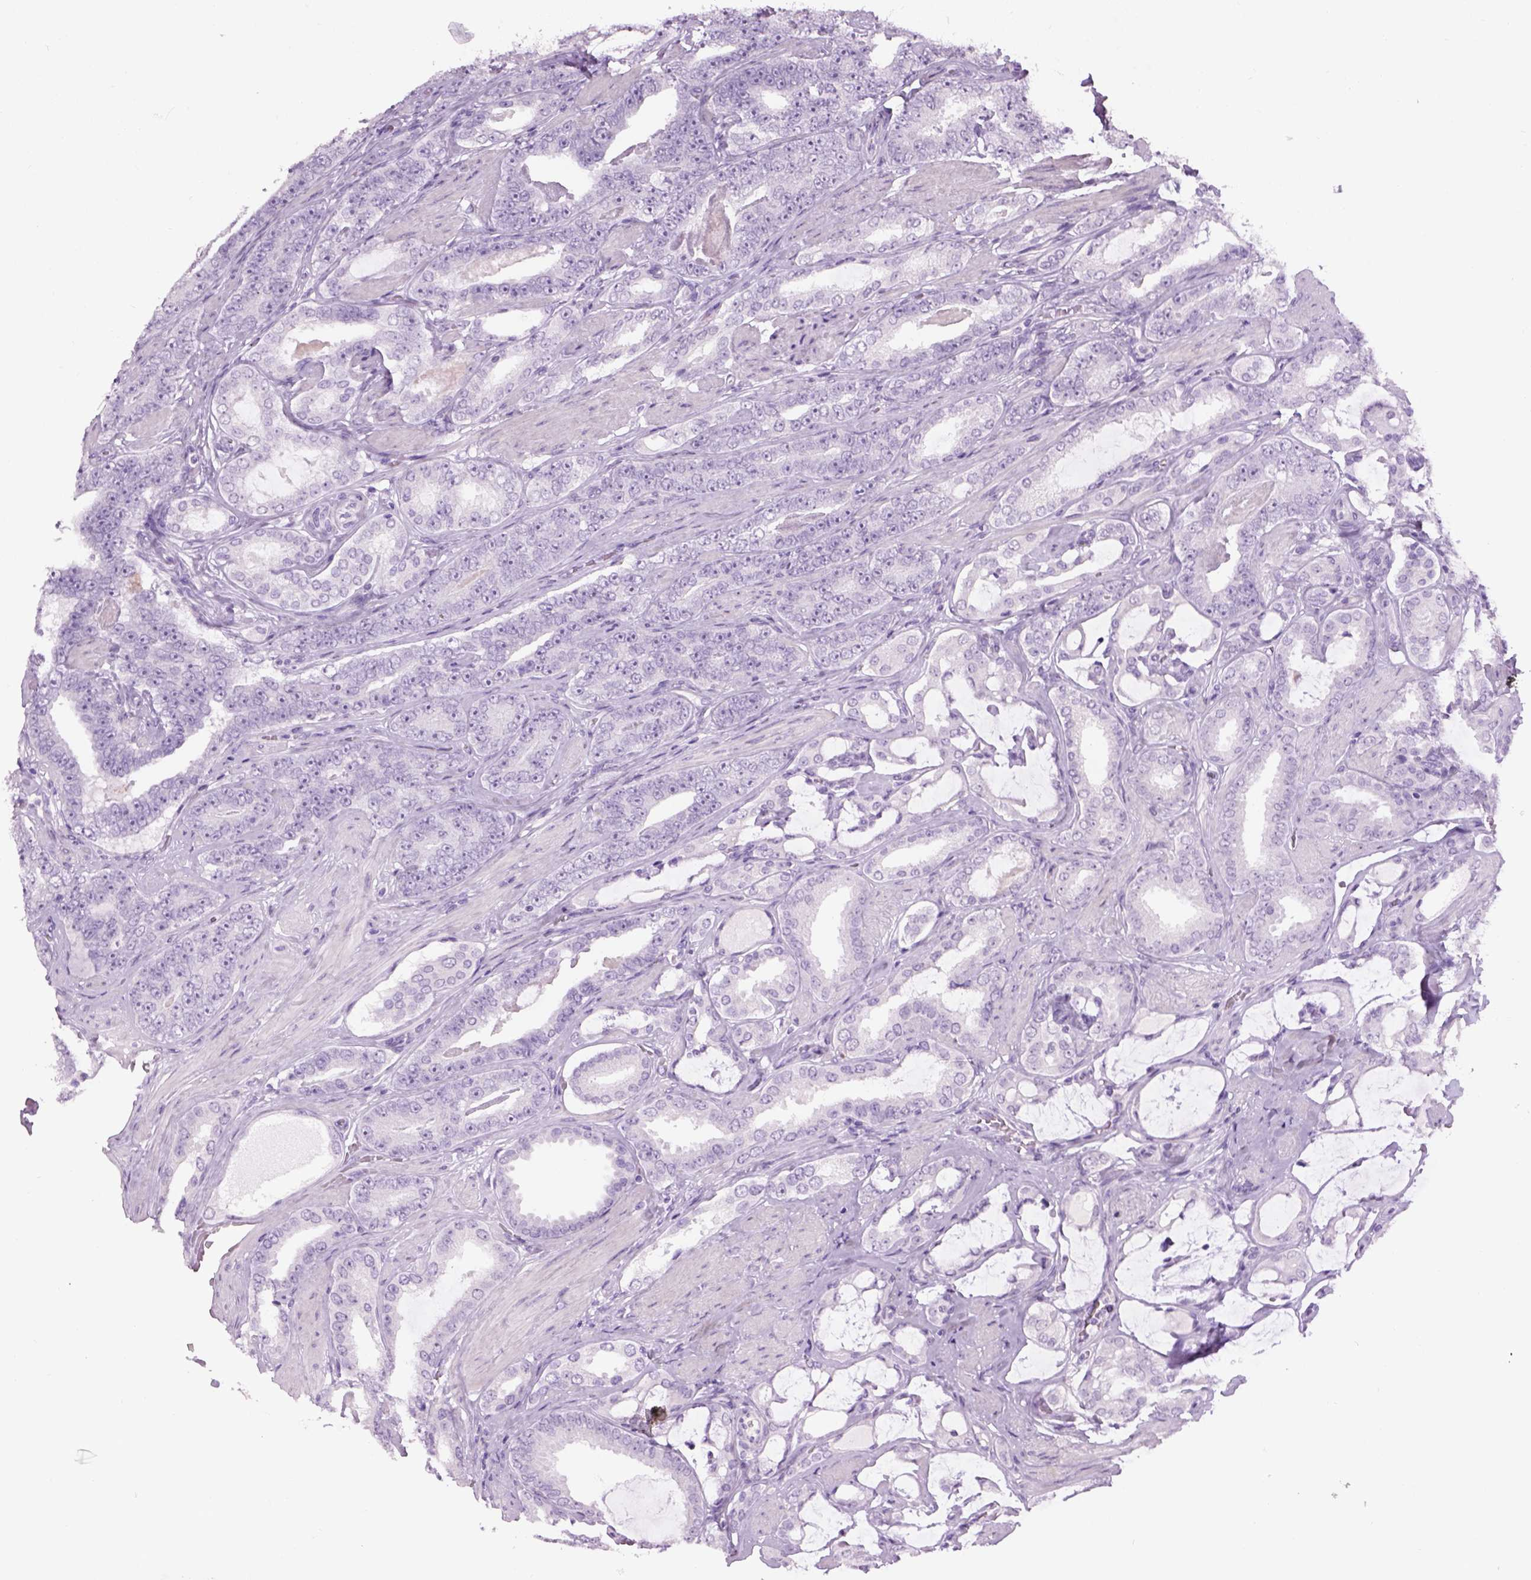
{"staining": {"intensity": "negative", "quantity": "none", "location": "none"}, "tissue": "prostate cancer", "cell_type": "Tumor cells", "image_type": "cancer", "snomed": [{"axis": "morphology", "description": "Adenocarcinoma, High grade"}, {"axis": "topography", "description": "Prostate"}], "caption": "The micrograph reveals no staining of tumor cells in high-grade adenocarcinoma (prostate). (DAB immunohistochemistry (IHC), high magnification).", "gene": "GABRB2", "patient": {"sex": "male", "age": 63}}